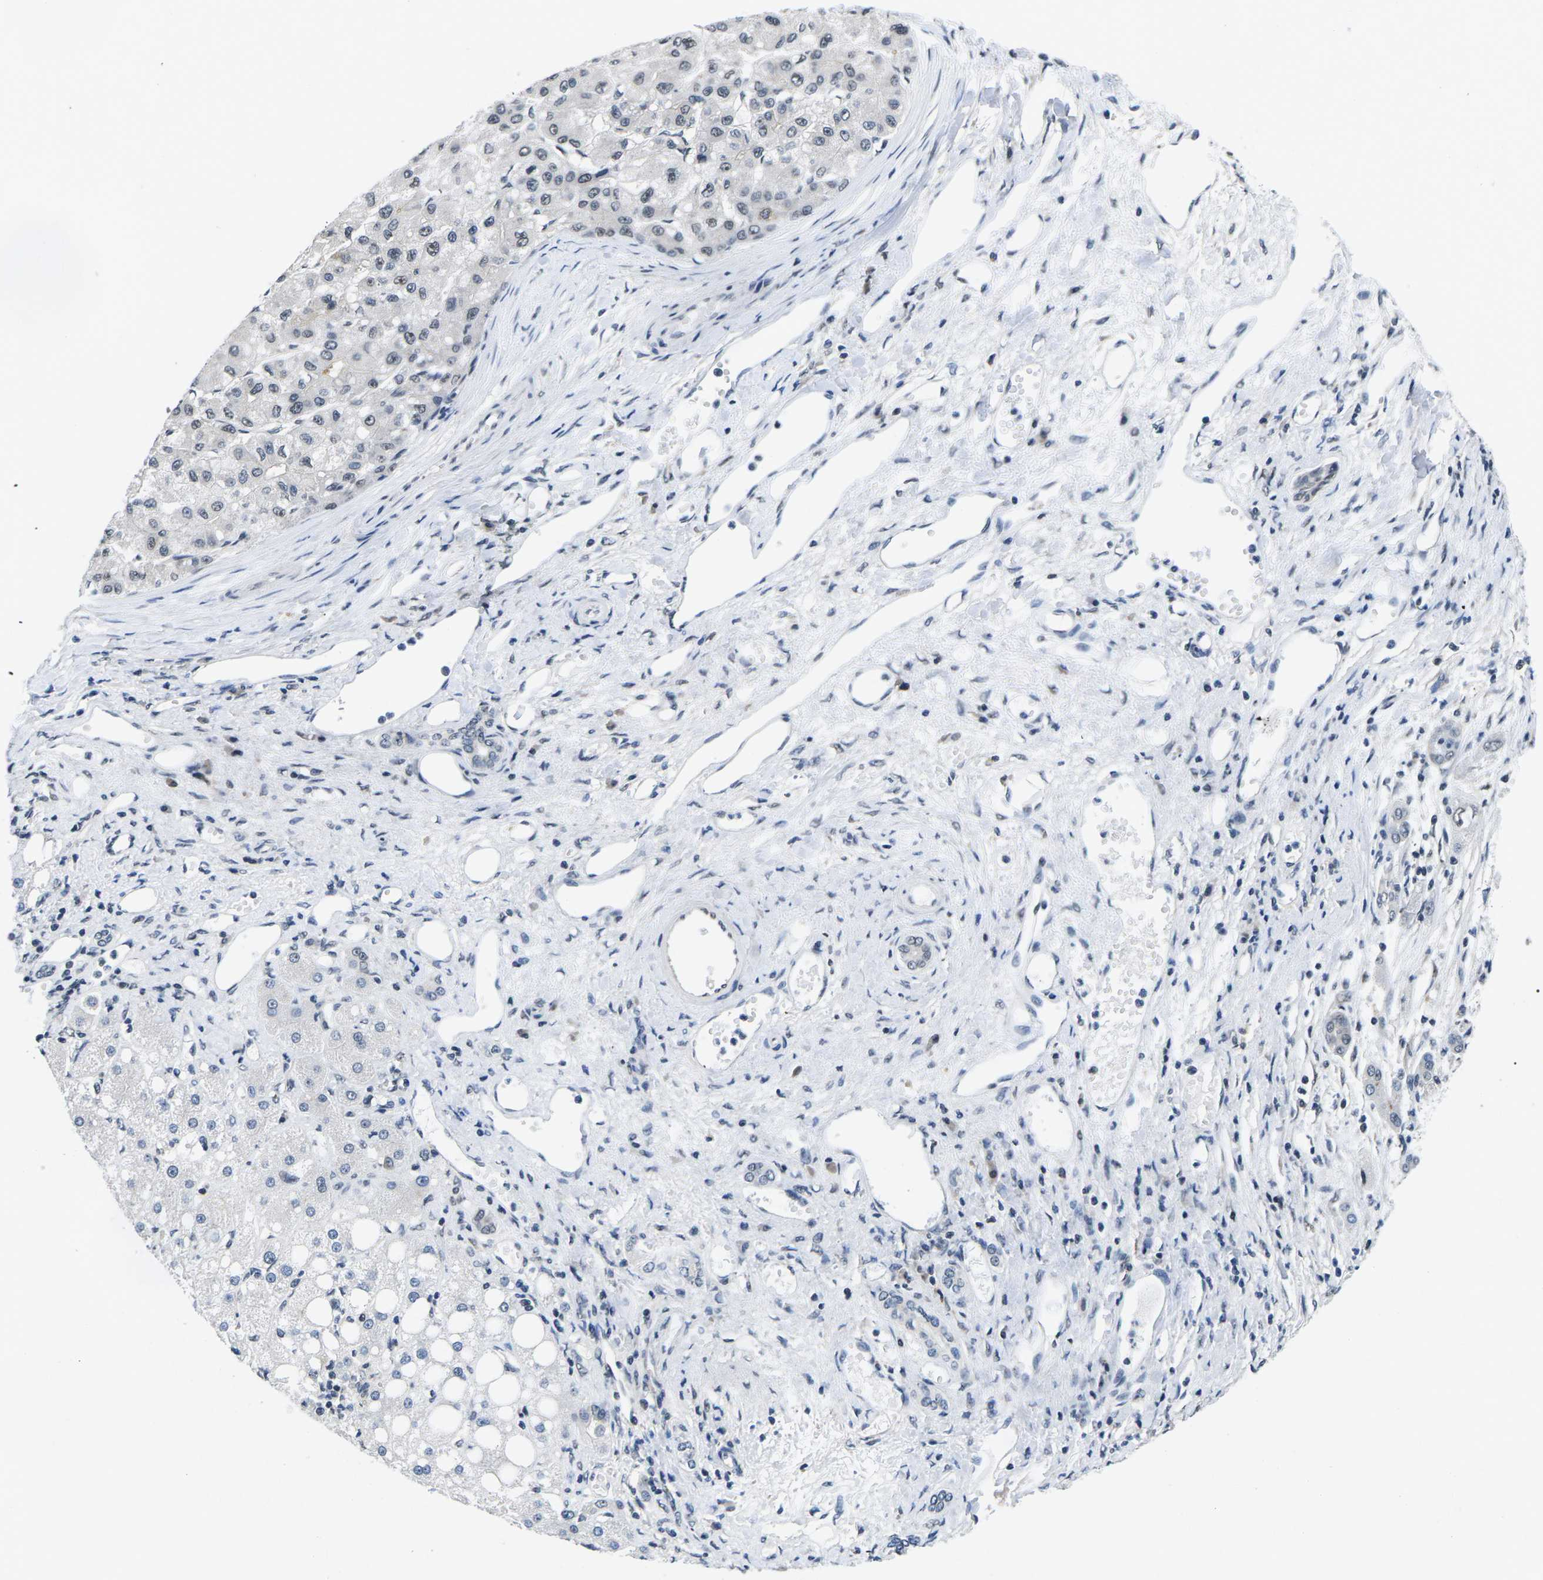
{"staining": {"intensity": "weak", "quantity": "25%-75%", "location": "nuclear"}, "tissue": "liver cancer", "cell_type": "Tumor cells", "image_type": "cancer", "snomed": [{"axis": "morphology", "description": "Carcinoma, Hepatocellular, NOS"}, {"axis": "topography", "description": "Liver"}], "caption": "Immunohistochemistry of liver hepatocellular carcinoma displays low levels of weak nuclear positivity in approximately 25%-75% of tumor cells.", "gene": "NSRP1", "patient": {"sex": "male", "age": 80}}